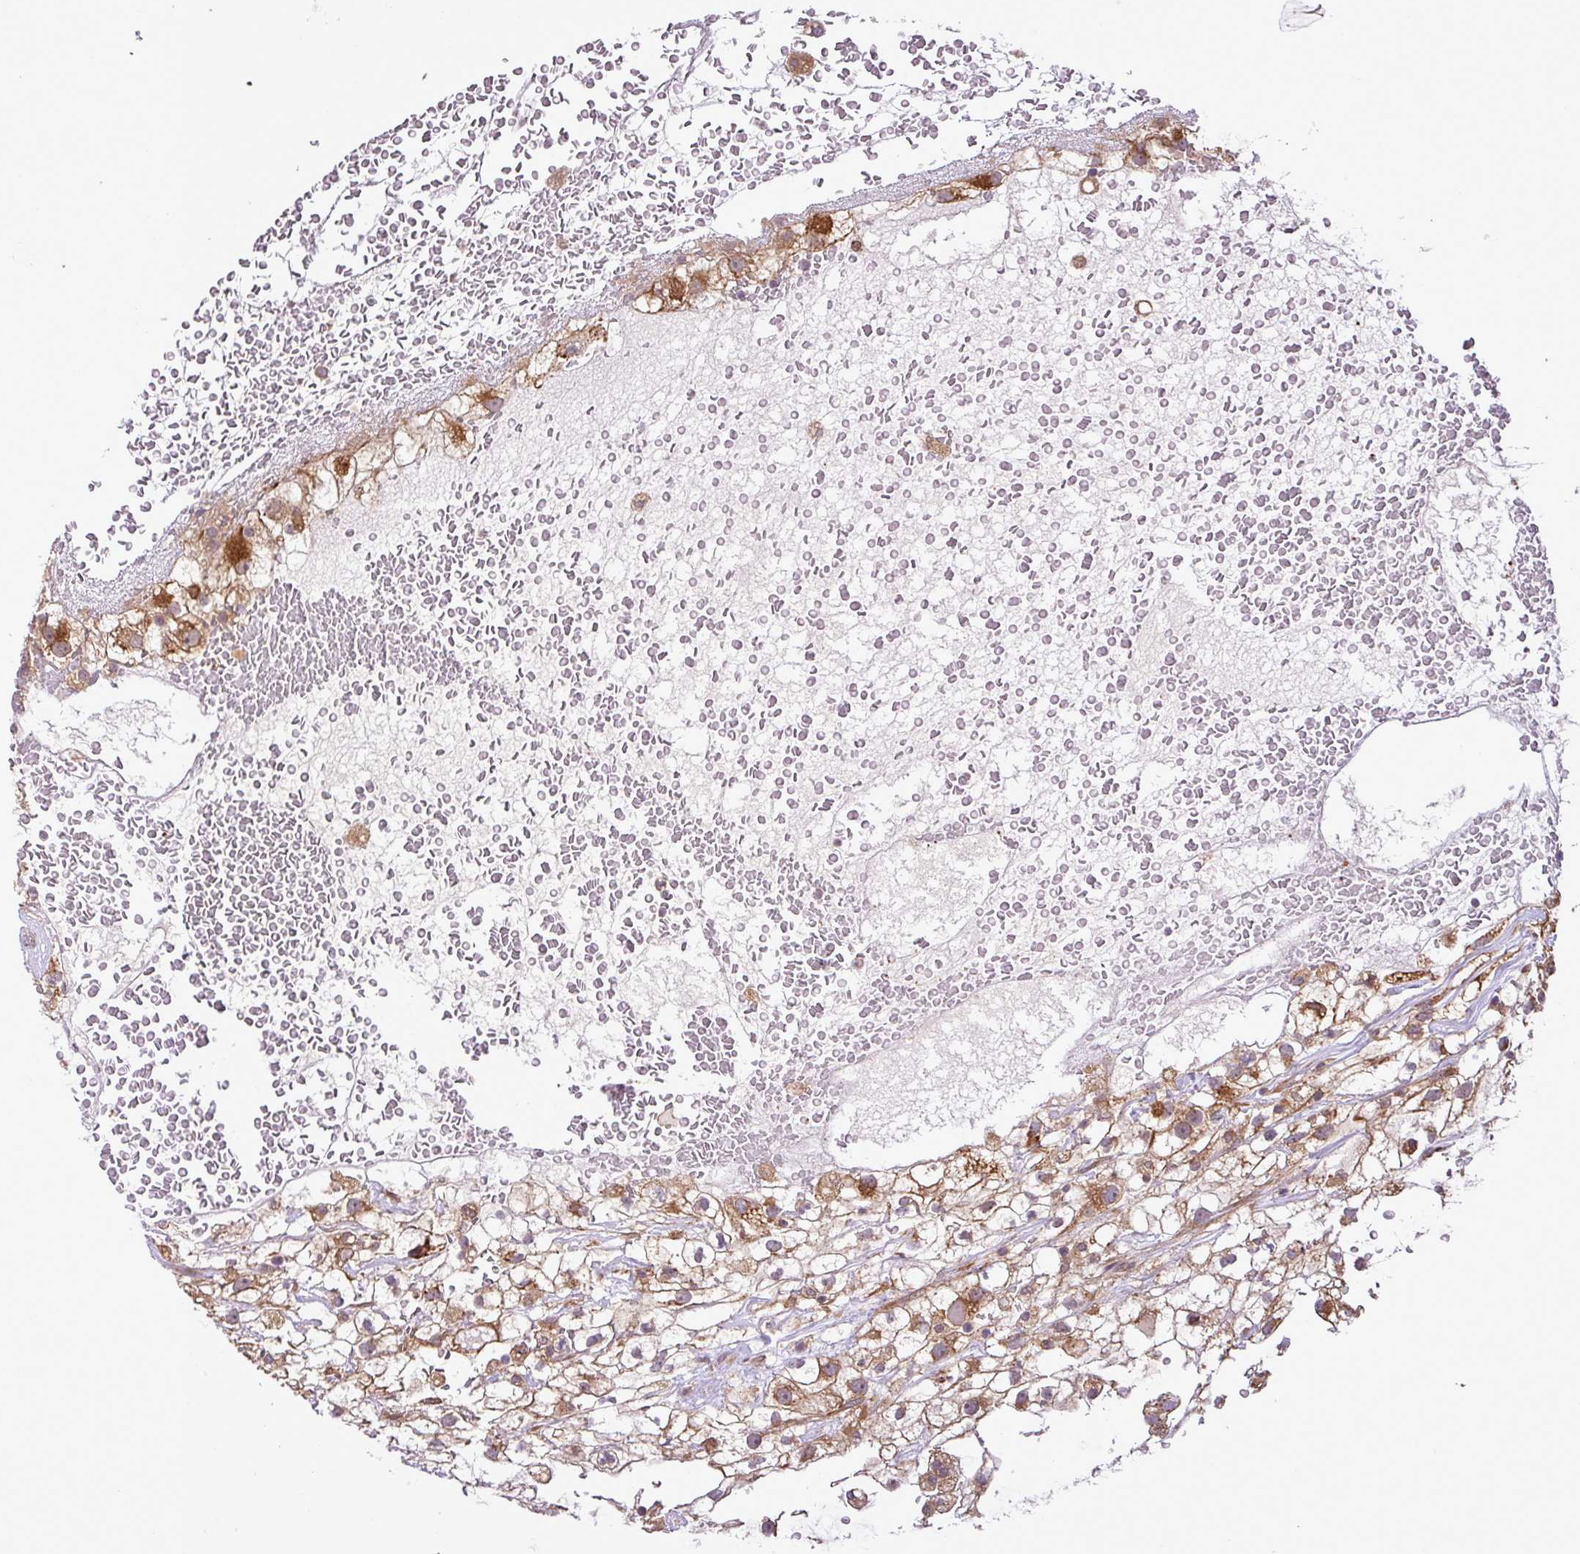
{"staining": {"intensity": "moderate", "quantity": ">75%", "location": "cytoplasmic/membranous"}, "tissue": "renal cancer", "cell_type": "Tumor cells", "image_type": "cancer", "snomed": [{"axis": "morphology", "description": "Adenocarcinoma, NOS"}, {"axis": "topography", "description": "Kidney"}], "caption": "Protein expression analysis of renal cancer (adenocarcinoma) shows moderate cytoplasmic/membranous staining in about >75% of tumor cells. (DAB IHC, brown staining for protein, blue staining for nuclei).", "gene": "DLGAP4", "patient": {"sex": "male", "age": 59}}